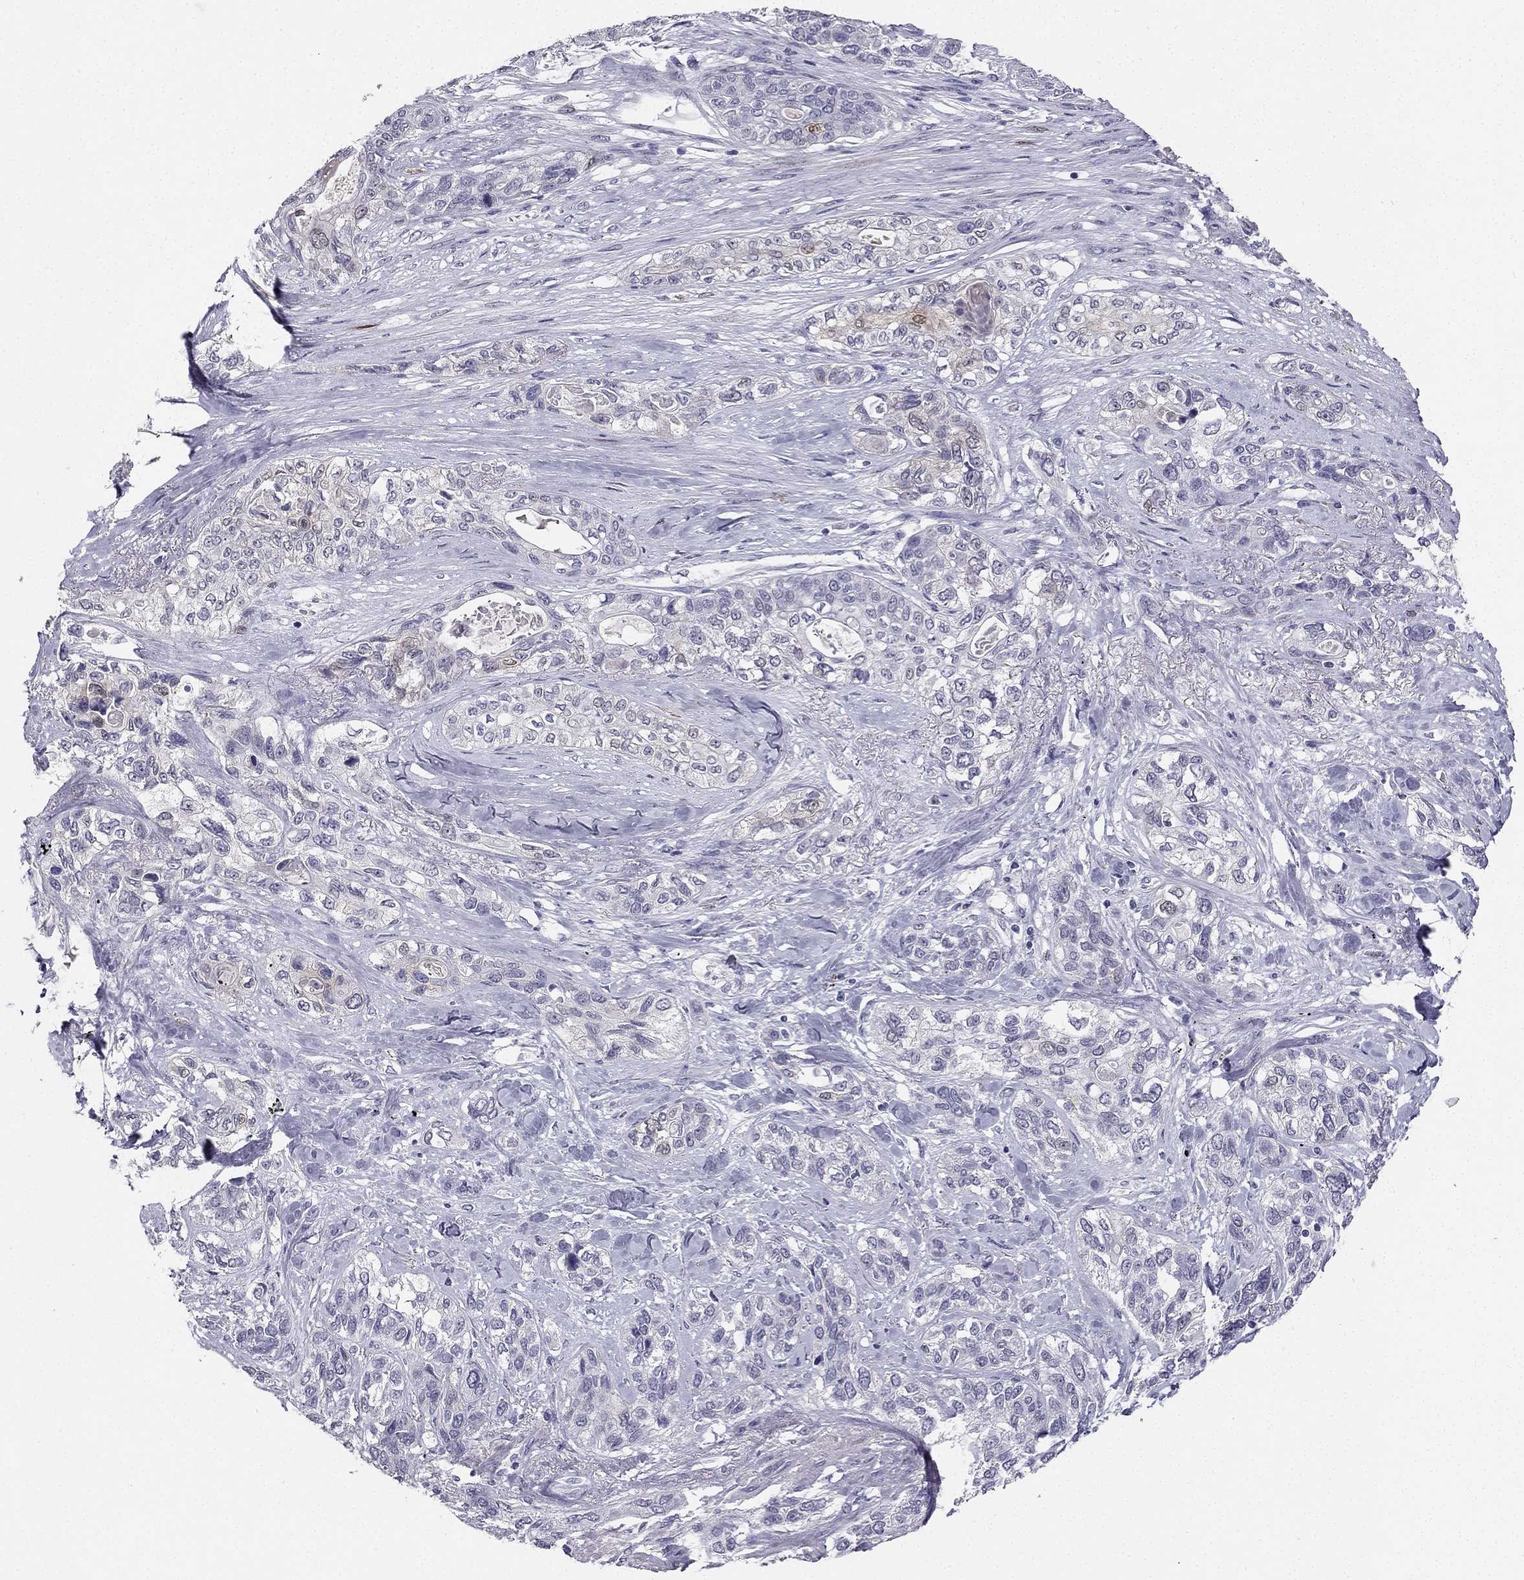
{"staining": {"intensity": "negative", "quantity": "none", "location": "none"}, "tissue": "lung cancer", "cell_type": "Tumor cells", "image_type": "cancer", "snomed": [{"axis": "morphology", "description": "Squamous cell carcinoma, NOS"}, {"axis": "topography", "description": "Lung"}], "caption": "Tumor cells are negative for brown protein staining in squamous cell carcinoma (lung). (DAB immunohistochemistry visualized using brightfield microscopy, high magnification).", "gene": "CALB2", "patient": {"sex": "female", "age": 70}}